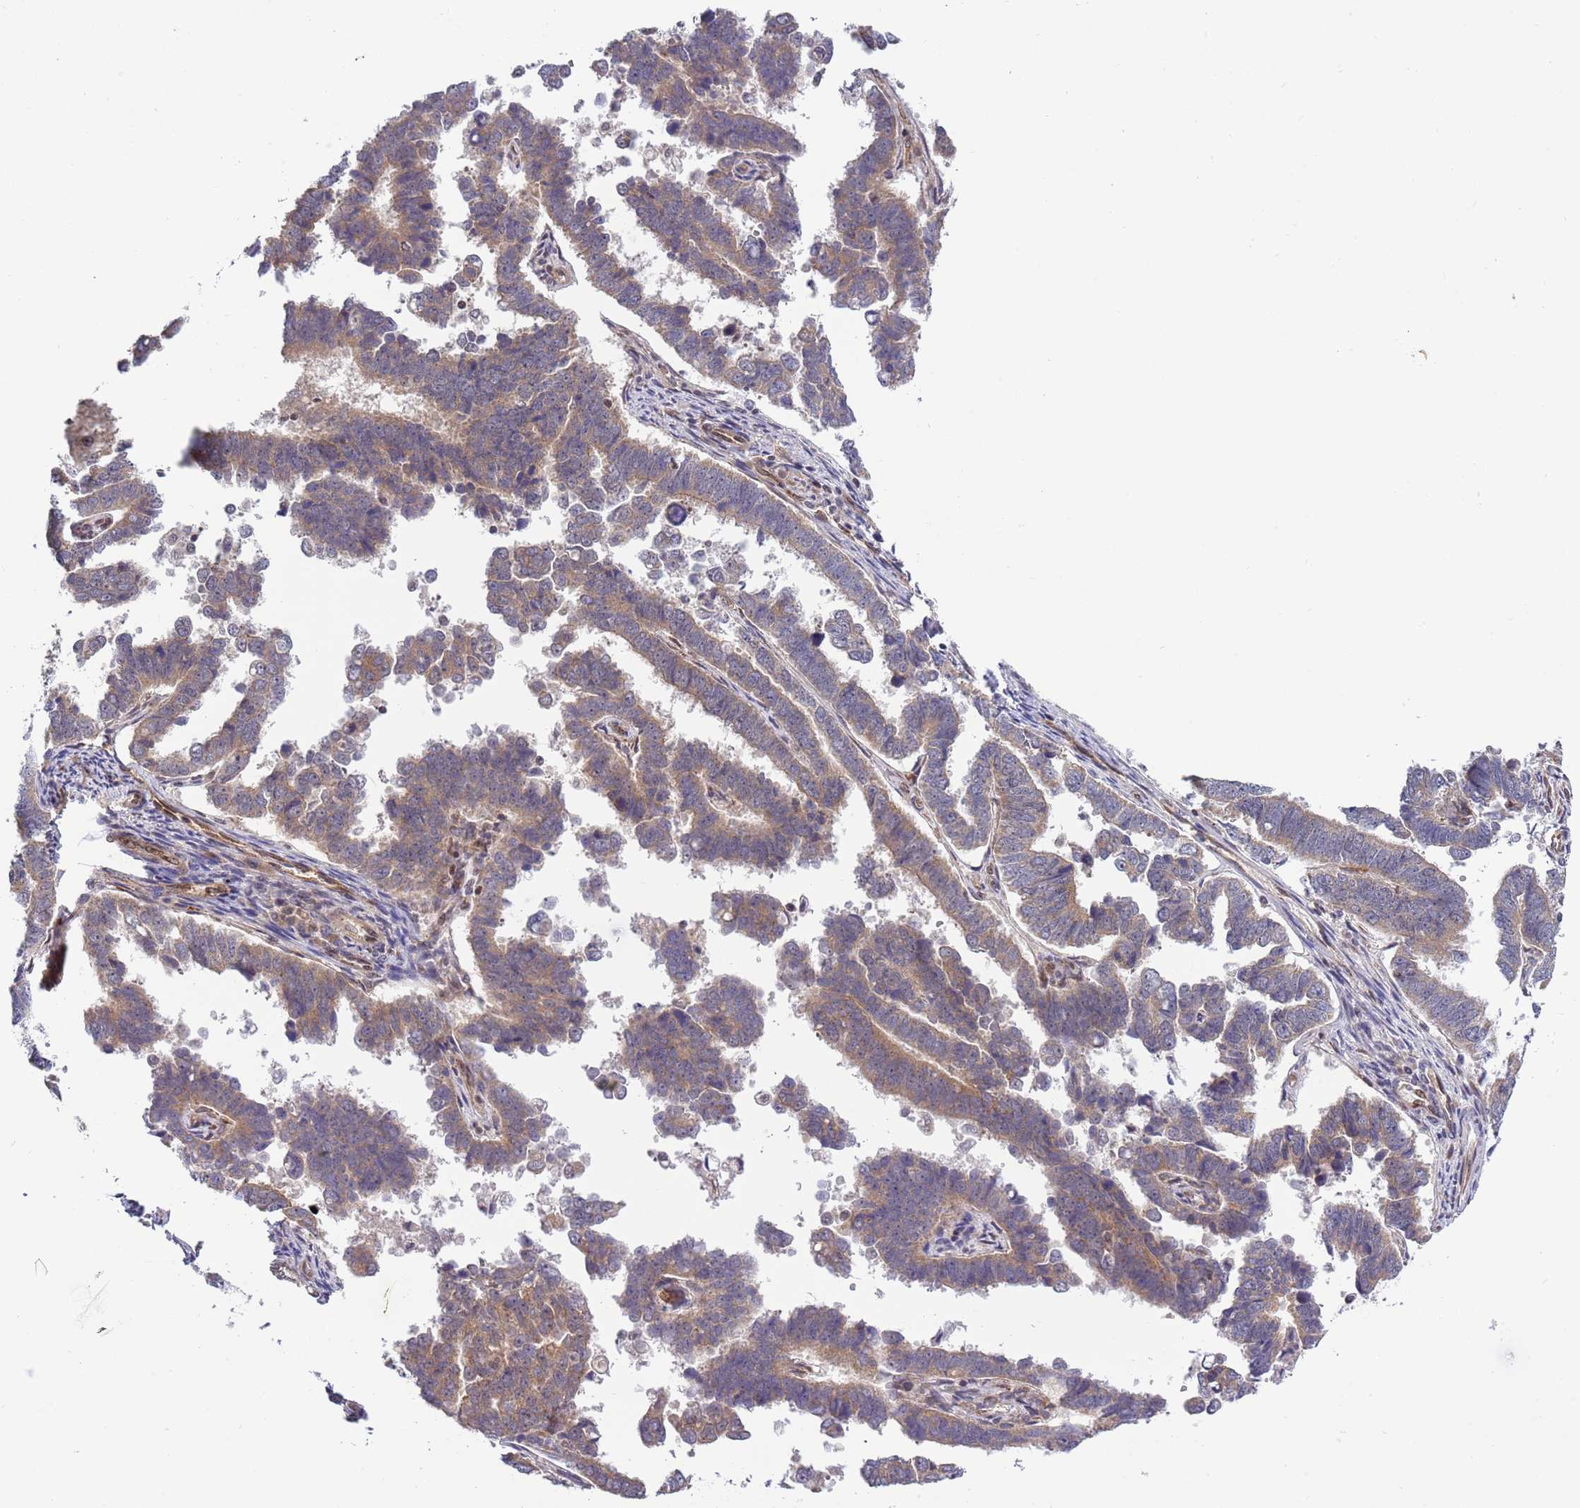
{"staining": {"intensity": "moderate", "quantity": ">75%", "location": "cytoplasmic/membranous"}, "tissue": "endometrial cancer", "cell_type": "Tumor cells", "image_type": "cancer", "snomed": [{"axis": "morphology", "description": "Adenocarcinoma, NOS"}, {"axis": "topography", "description": "Endometrium"}], "caption": "An image showing moderate cytoplasmic/membranous staining in about >75% of tumor cells in endometrial cancer, as visualized by brown immunohistochemical staining.", "gene": "TBX10", "patient": {"sex": "female", "age": 75}}